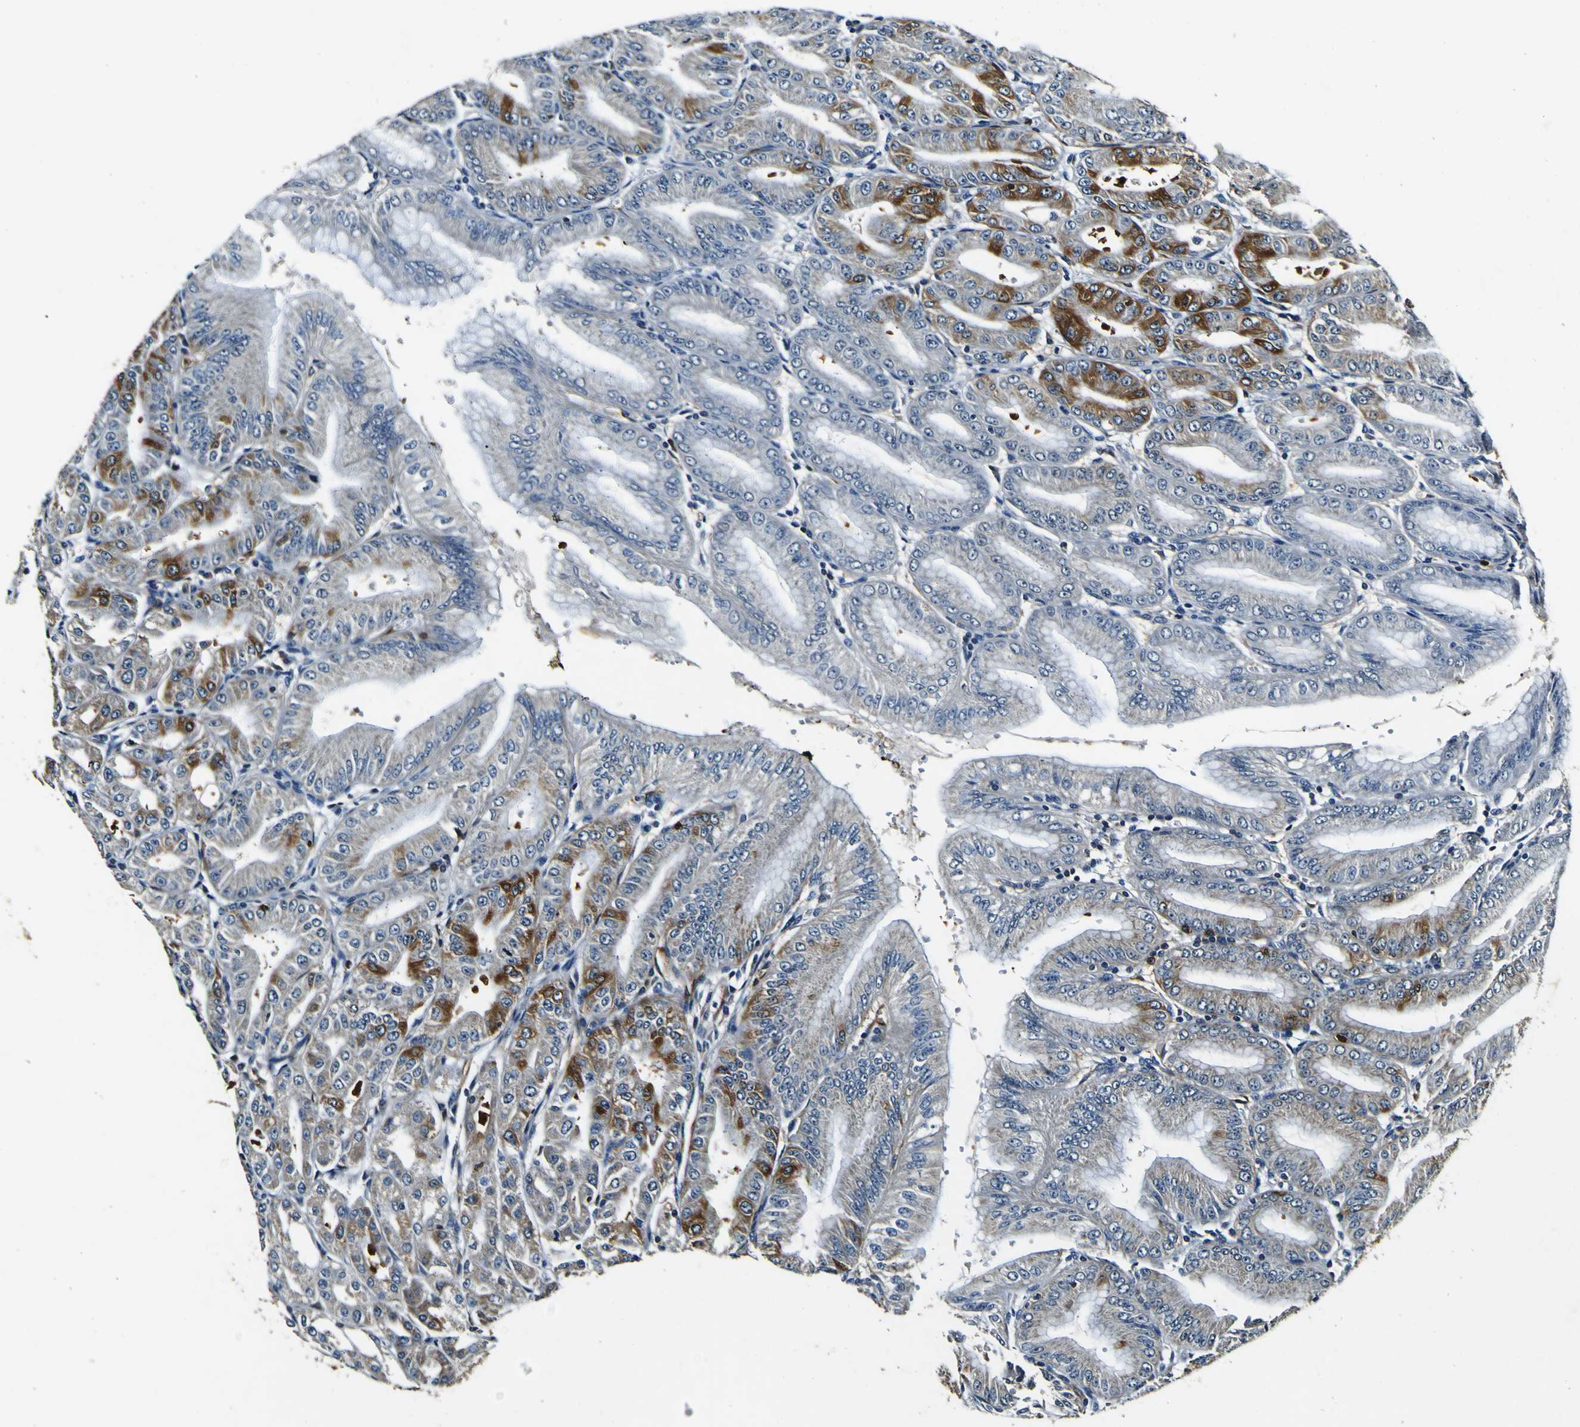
{"staining": {"intensity": "strong", "quantity": "25%-75%", "location": "cytoplasmic/membranous"}, "tissue": "stomach", "cell_type": "Glandular cells", "image_type": "normal", "snomed": [{"axis": "morphology", "description": "Normal tissue, NOS"}, {"axis": "topography", "description": "Stomach, lower"}], "caption": "Immunohistochemistry (IHC) micrograph of unremarkable stomach: human stomach stained using immunohistochemistry shows high levels of strong protein expression localized specifically in the cytoplasmic/membranous of glandular cells, appearing as a cytoplasmic/membranous brown color.", "gene": "RHOT2", "patient": {"sex": "male", "age": 71}}